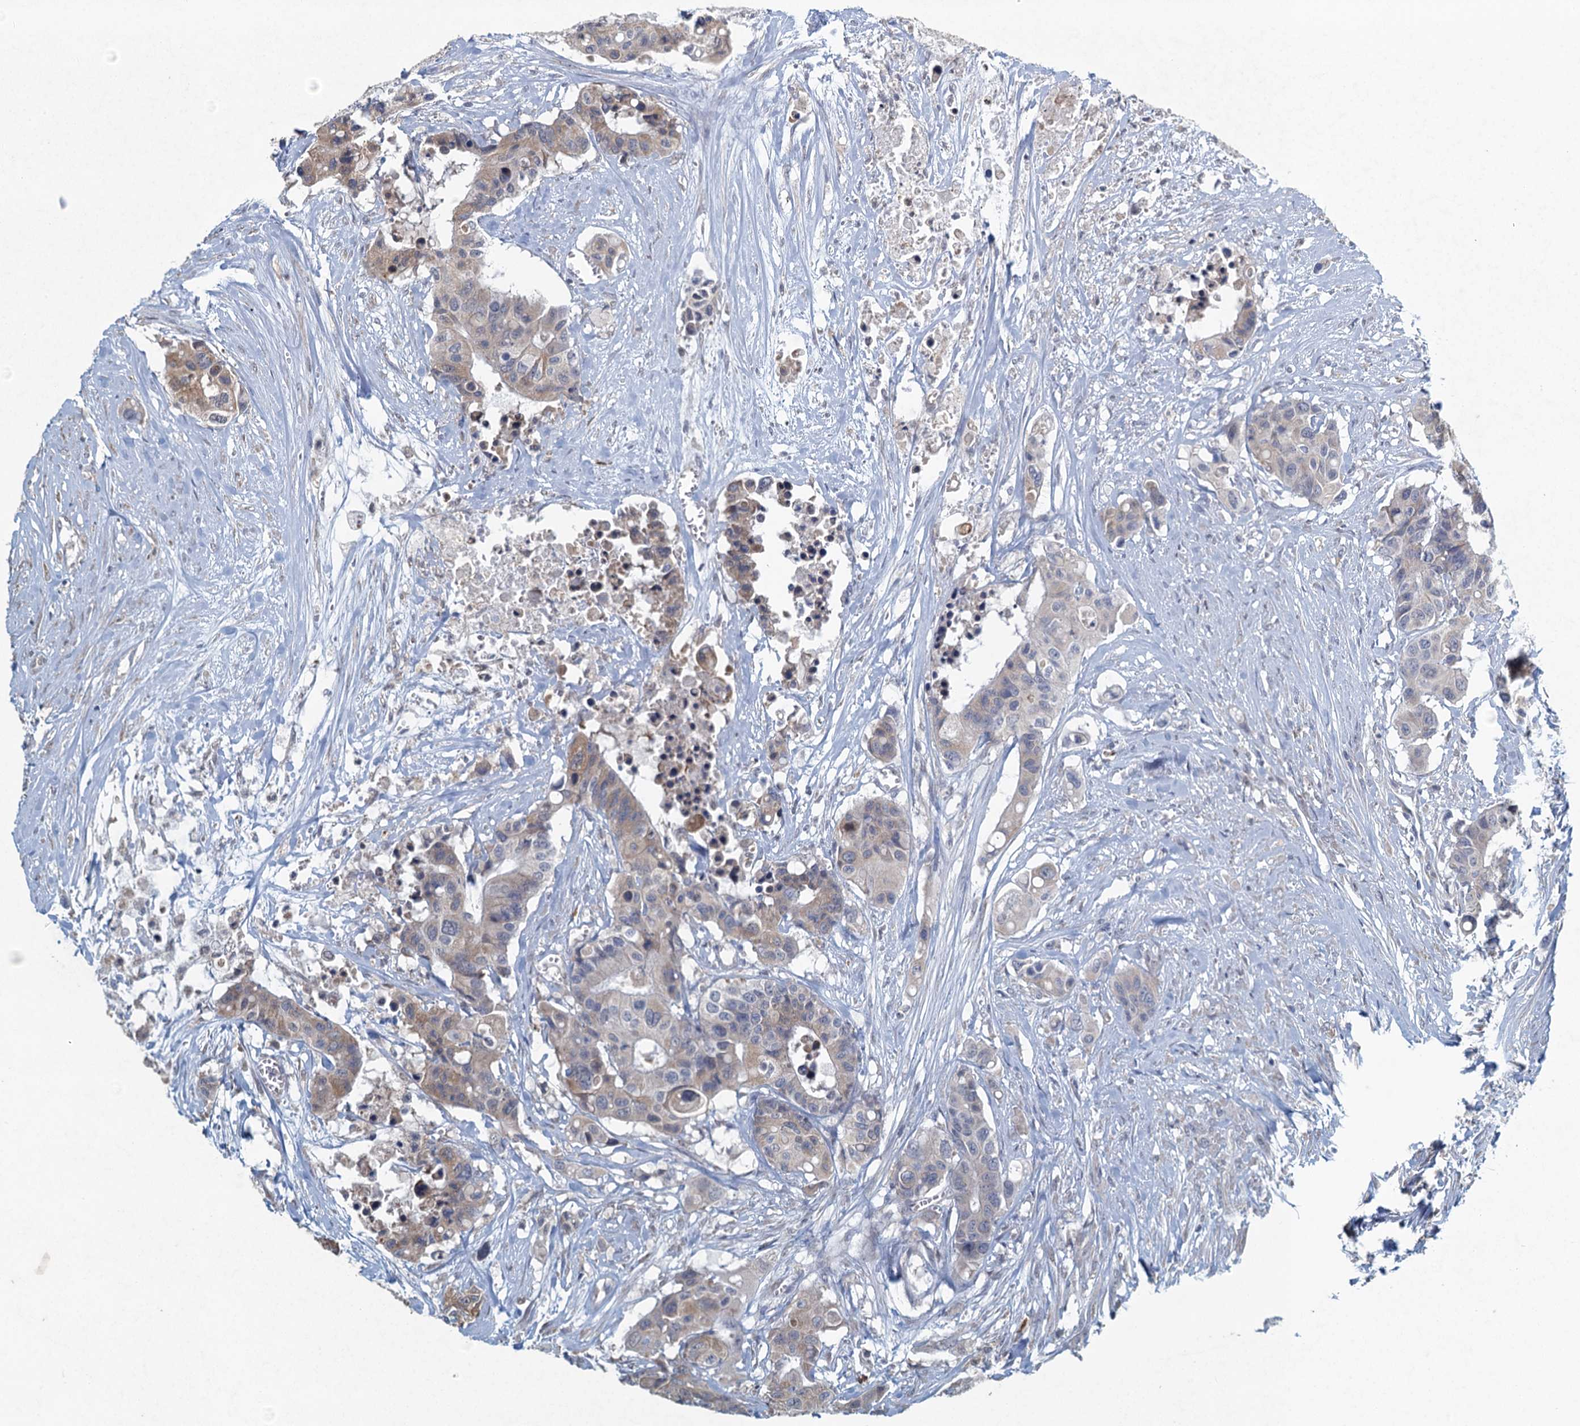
{"staining": {"intensity": "weak", "quantity": "<25%", "location": "cytoplasmic/membranous"}, "tissue": "colorectal cancer", "cell_type": "Tumor cells", "image_type": "cancer", "snomed": [{"axis": "morphology", "description": "Adenocarcinoma, NOS"}, {"axis": "topography", "description": "Colon"}], "caption": "Tumor cells show no significant protein expression in colorectal cancer.", "gene": "TEX35", "patient": {"sex": "male", "age": 77}}